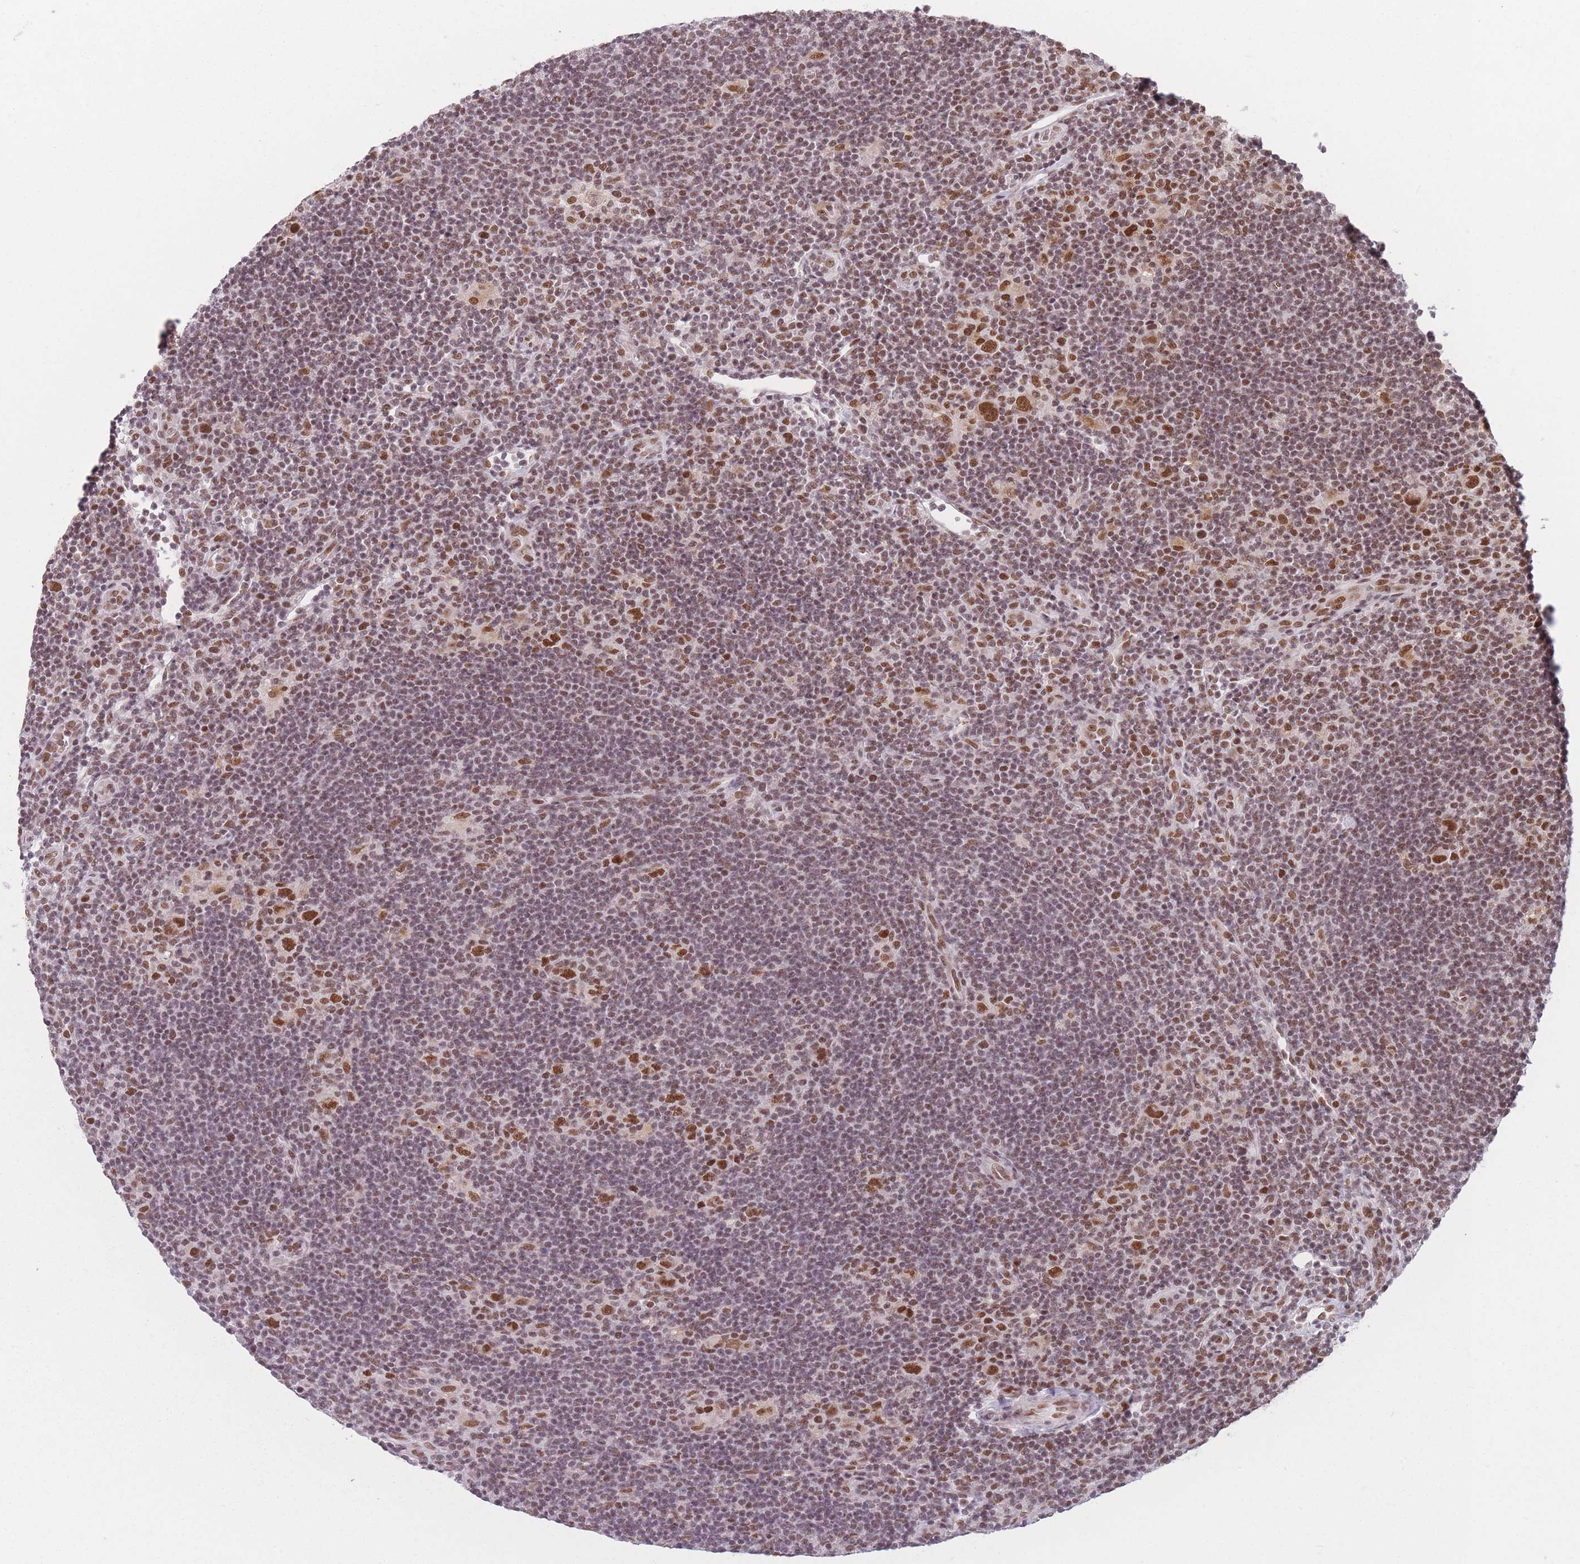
{"staining": {"intensity": "strong", "quantity": ">75%", "location": "nuclear"}, "tissue": "lymphoma", "cell_type": "Tumor cells", "image_type": "cancer", "snomed": [{"axis": "morphology", "description": "Hodgkin's disease, NOS"}, {"axis": "topography", "description": "Lymph node"}], "caption": "A micrograph showing strong nuclear positivity in about >75% of tumor cells in Hodgkin's disease, as visualized by brown immunohistochemical staining.", "gene": "SUPT6H", "patient": {"sex": "female", "age": 57}}